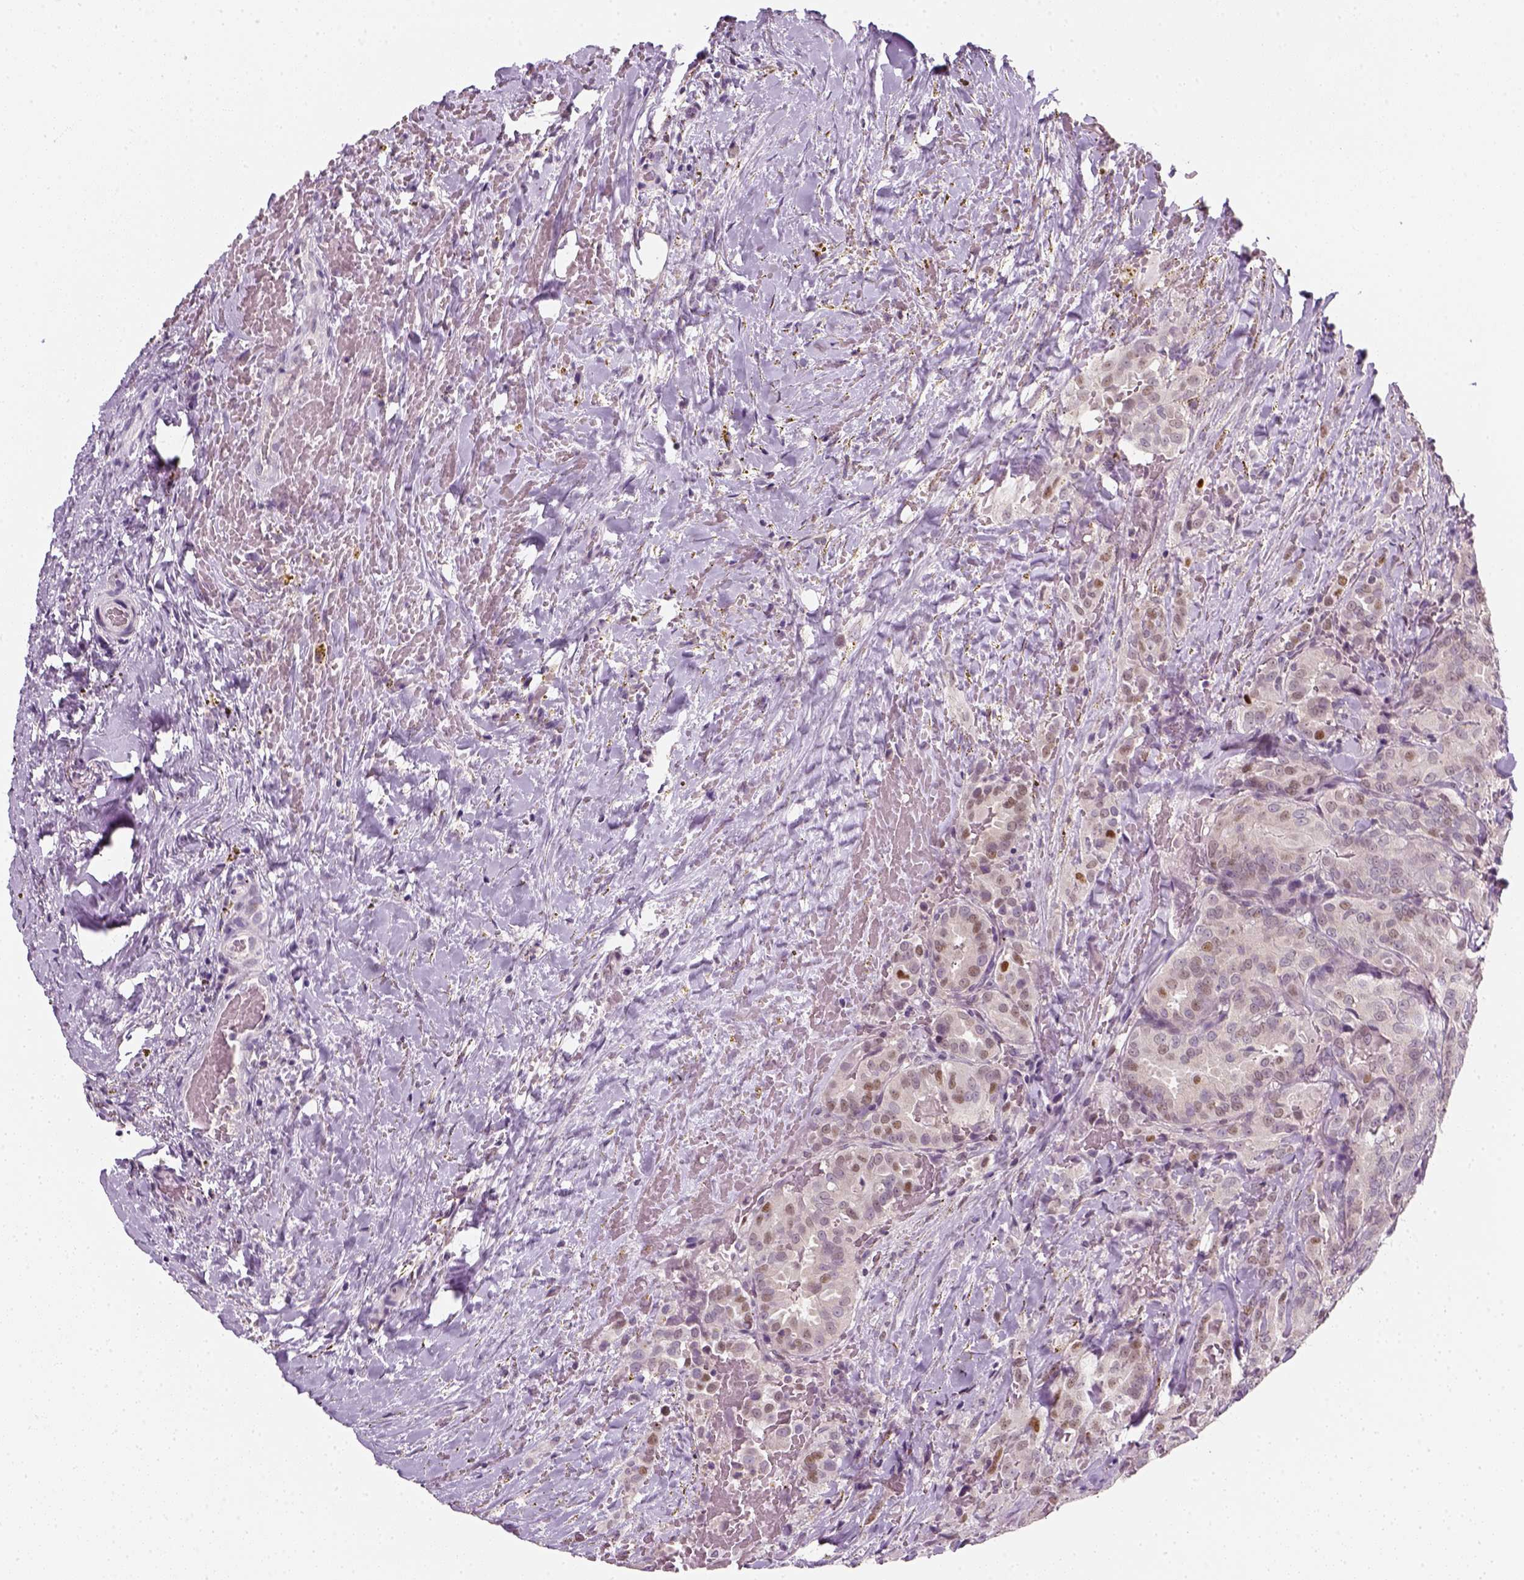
{"staining": {"intensity": "weak", "quantity": "<25%", "location": "nuclear"}, "tissue": "thyroid cancer", "cell_type": "Tumor cells", "image_type": "cancer", "snomed": [{"axis": "morphology", "description": "Papillary adenocarcinoma, NOS"}, {"axis": "topography", "description": "Thyroid gland"}], "caption": "This is a photomicrograph of IHC staining of thyroid cancer (papillary adenocarcinoma), which shows no staining in tumor cells.", "gene": "TP53", "patient": {"sex": "male", "age": 61}}